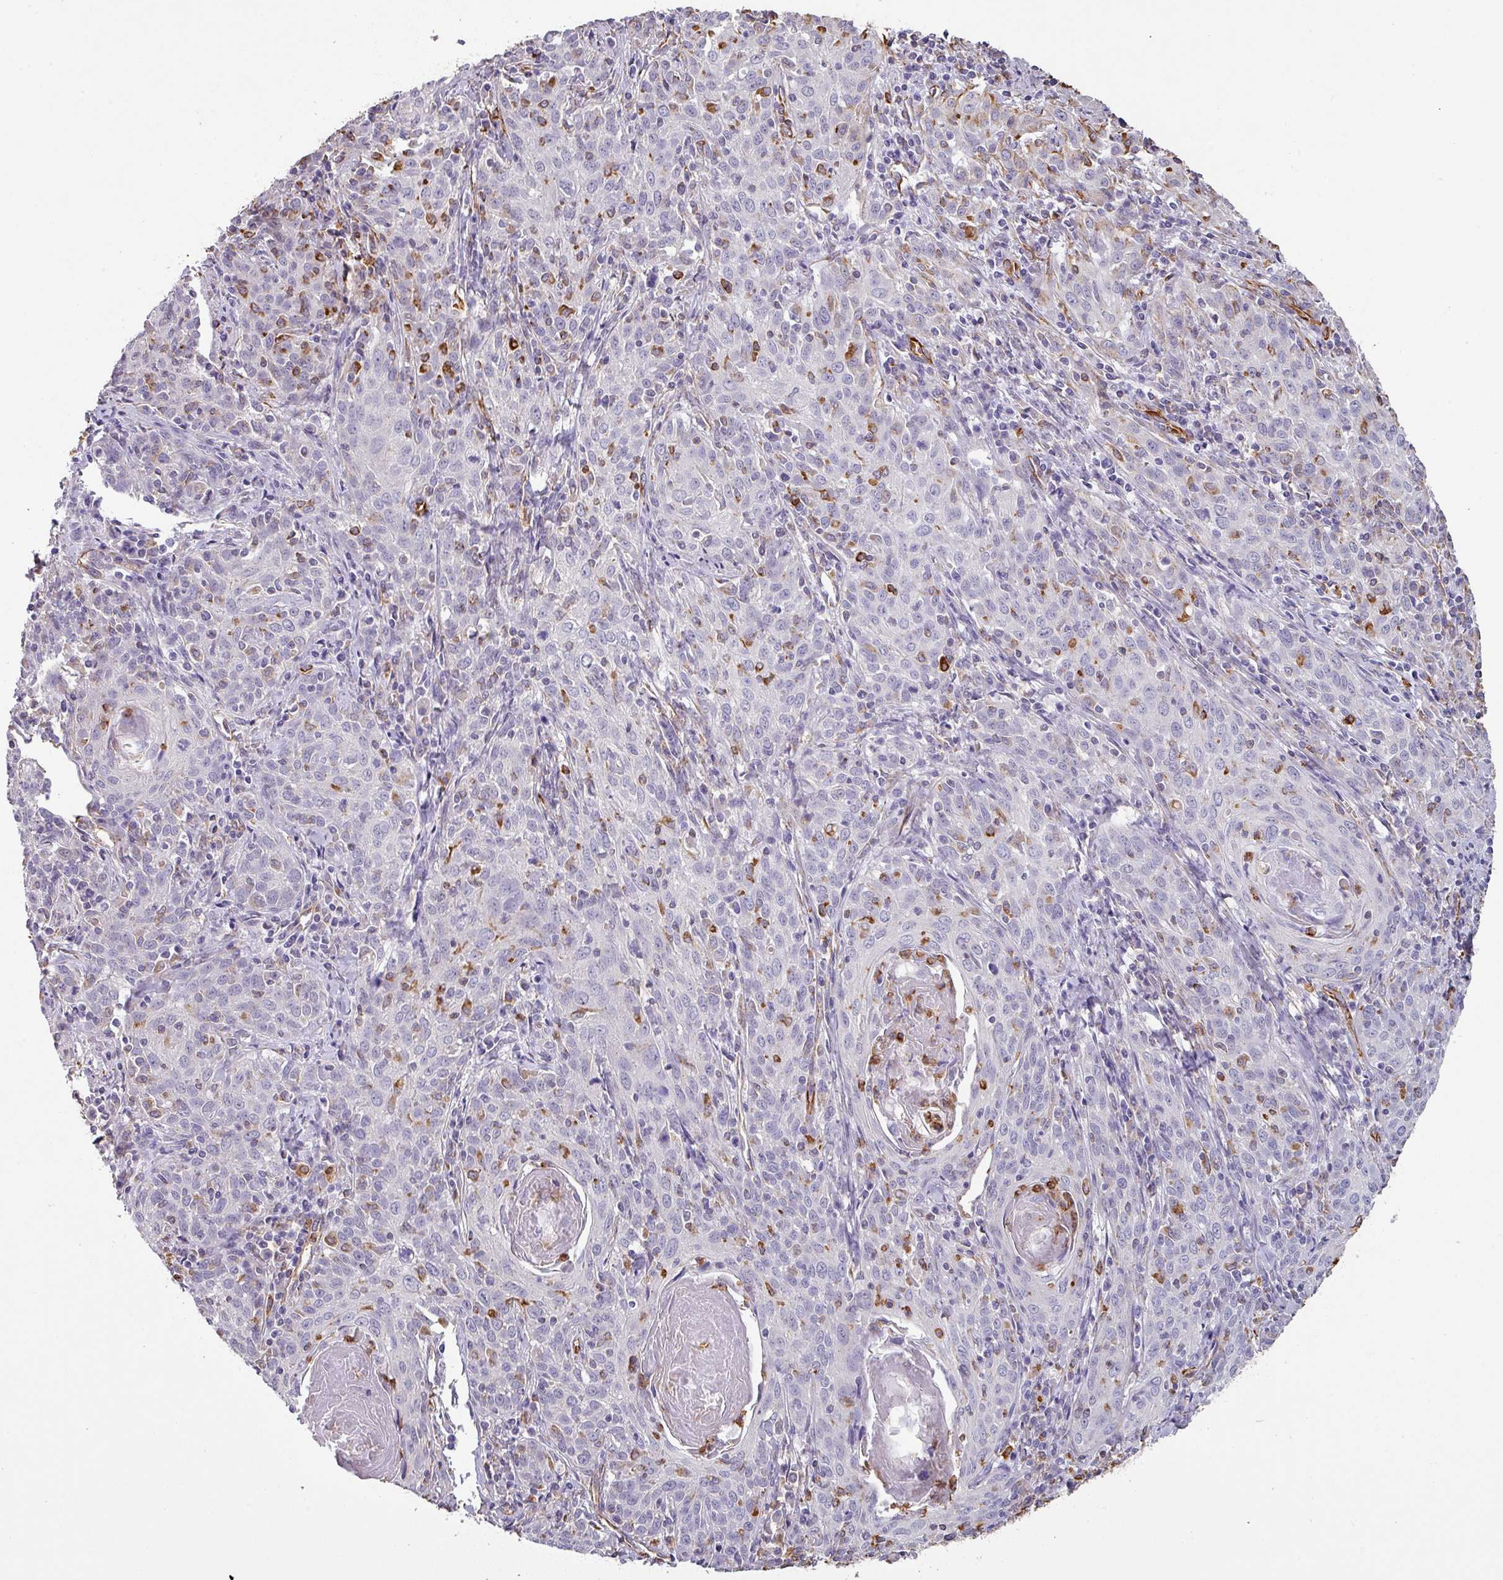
{"staining": {"intensity": "negative", "quantity": "none", "location": "none"}, "tissue": "cervical cancer", "cell_type": "Tumor cells", "image_type": "cancer", "snomed": [{"axis": "morphology", "description": "Squamous cell carcinoma, NOS"}, {"axis": "topography", "description": "Cervix"}], "caption": "IHC histopathology image of cervical cancer (squamous cell carcinoma) stained for a protein (brown), which demonstrates no staining in tumor cells.", "gene": "ZNF280C", "patient": {"sex": "female", "age": 57}}